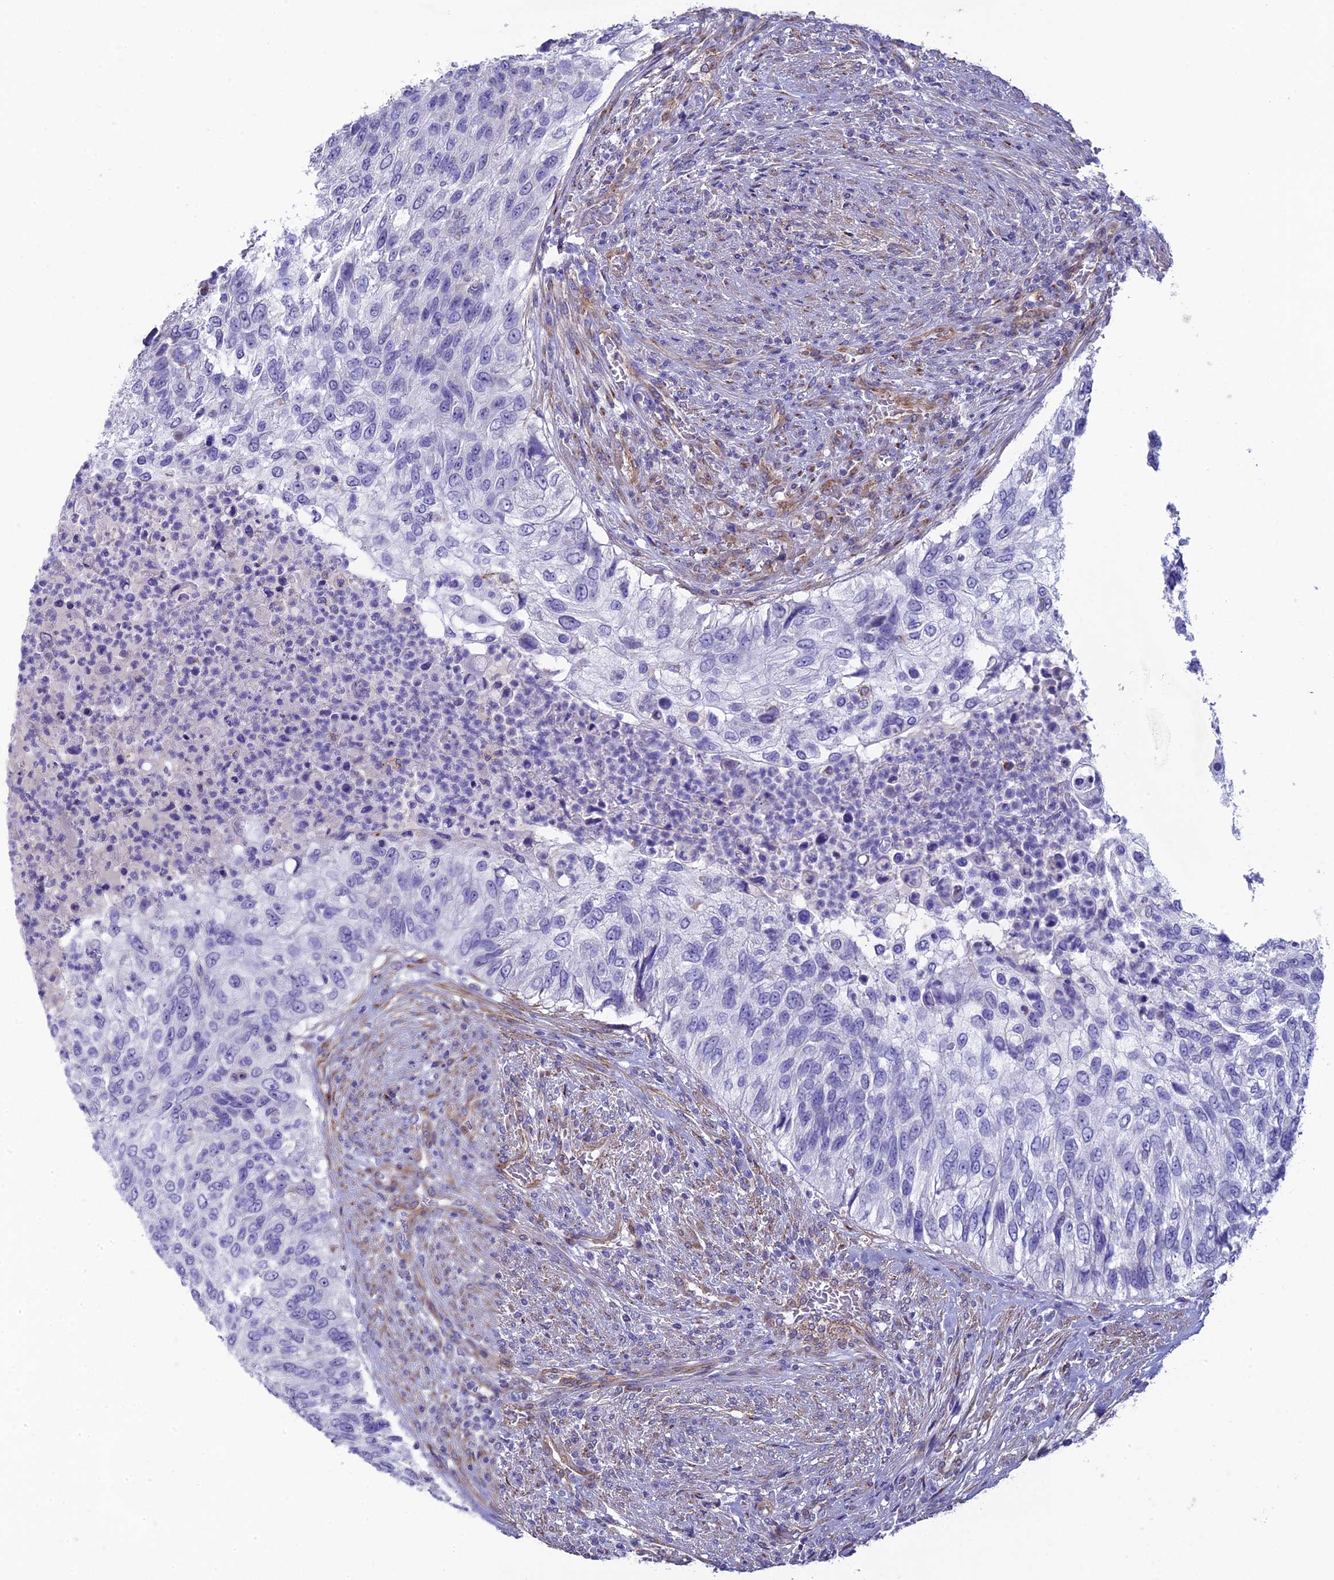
{"staining": {"intensity": "negative", "quantity": "none", "location": "none"}, "tissue": "urothelial cancer", "cell_type": "Tumor cells", "image_type": "cancer", "snomed": [{"axis": "morphology", "description": "Urothelial carcinoma, High grade"}, {"axis": "topography", "description": "Urinary bladder"}], "caption": "IHC image of neoplastic tissue: high-grade urothelial carcinoma stained with DAB (3,3'-diaminobenzidine) reveals no significant protein expression in tumor cells.", "gene": "TNS1", "patient": {"sex": "female", "age": 60}}